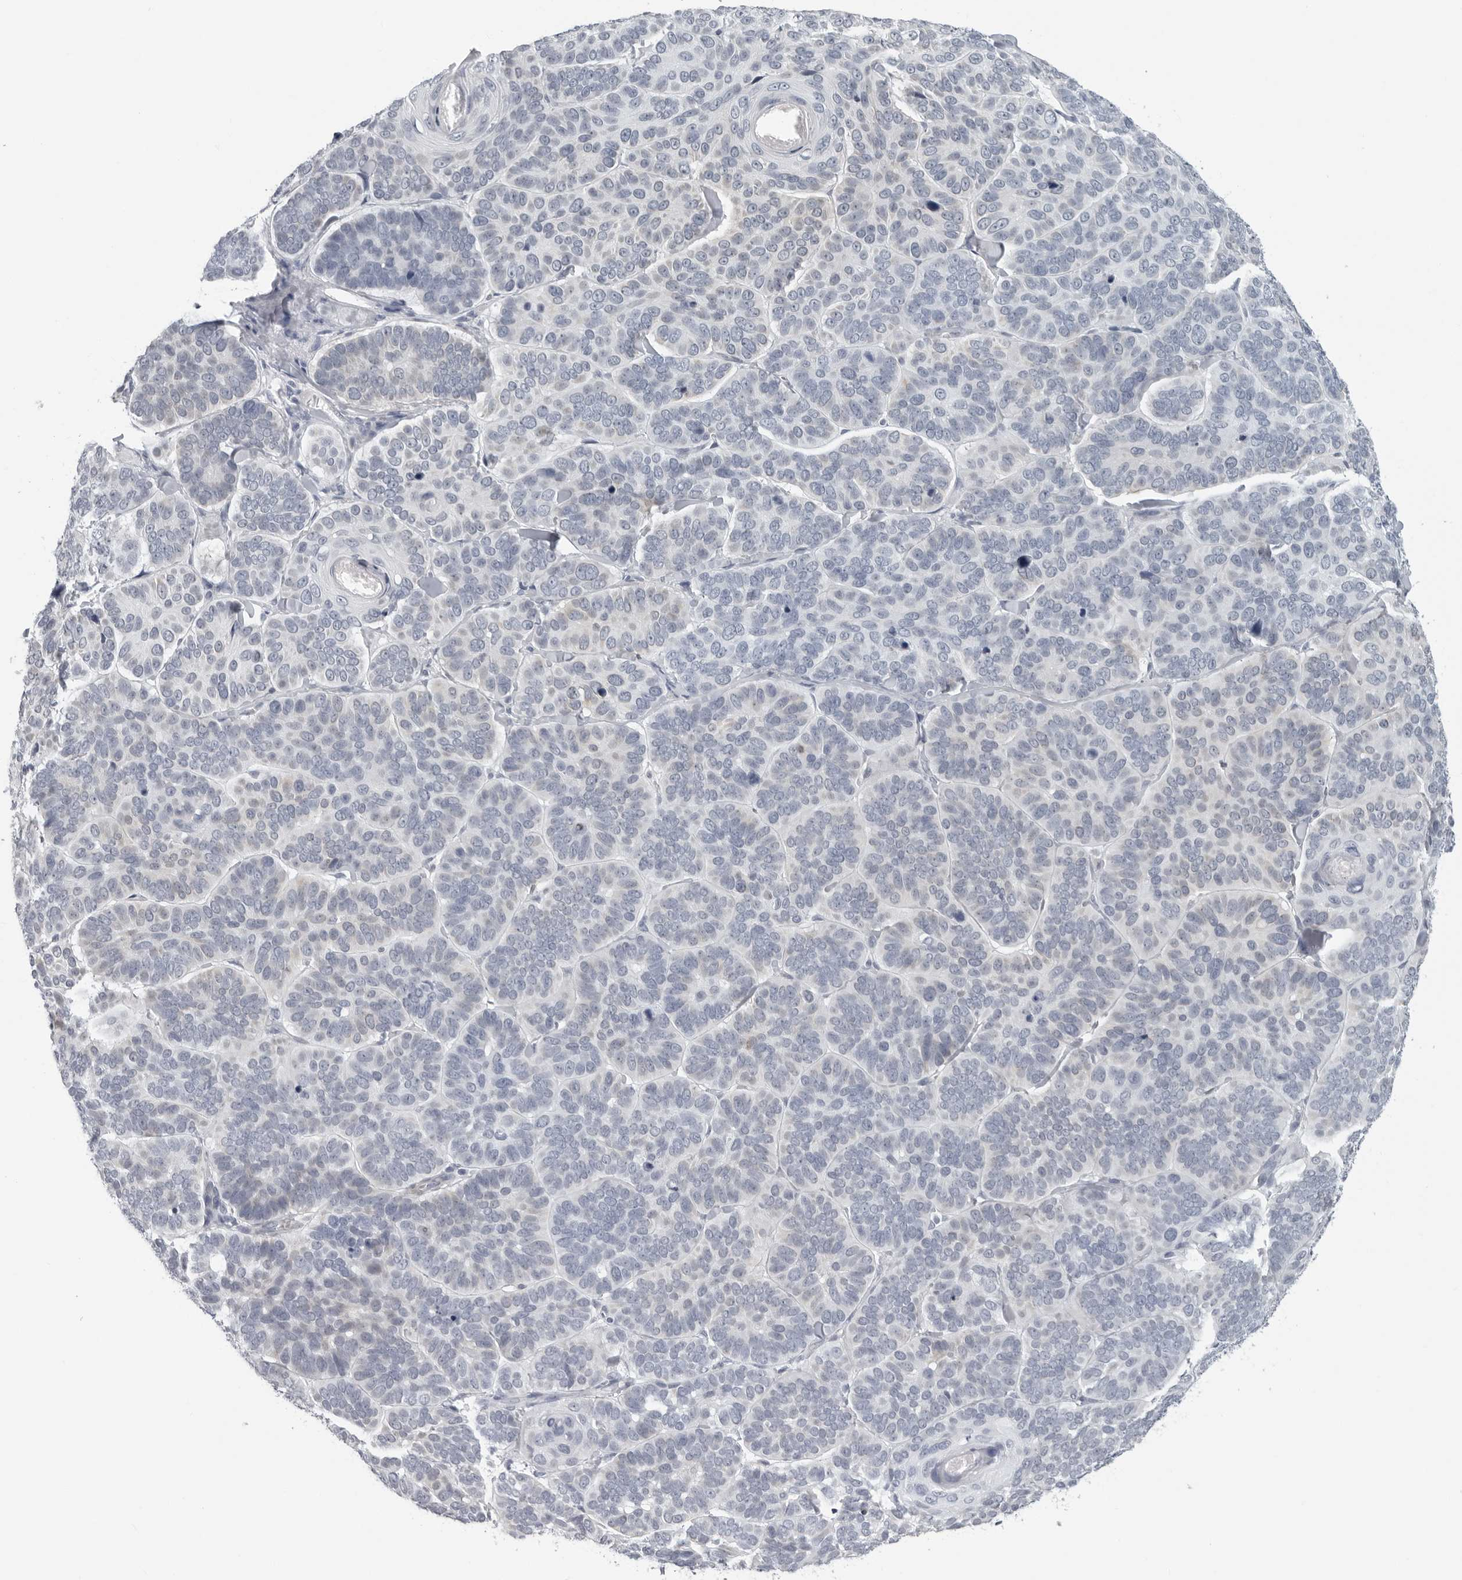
{"staining": {"intensity": "negative", "quantity": "none", "location": "none"}, "tissue": "skin cancer", "cell_type": "Tumor cells", "image_type": "cancer", "snomed": [{"axis": "morphology", "description": "Basal cell carcinoma"}, {"axis": "topography", "description": "Skin"}], "caption": "Tumor cells show no significant protein staining in skin cancer.", "gene": "OPLAH", "patient": {"sex": "male", "age": 62}}